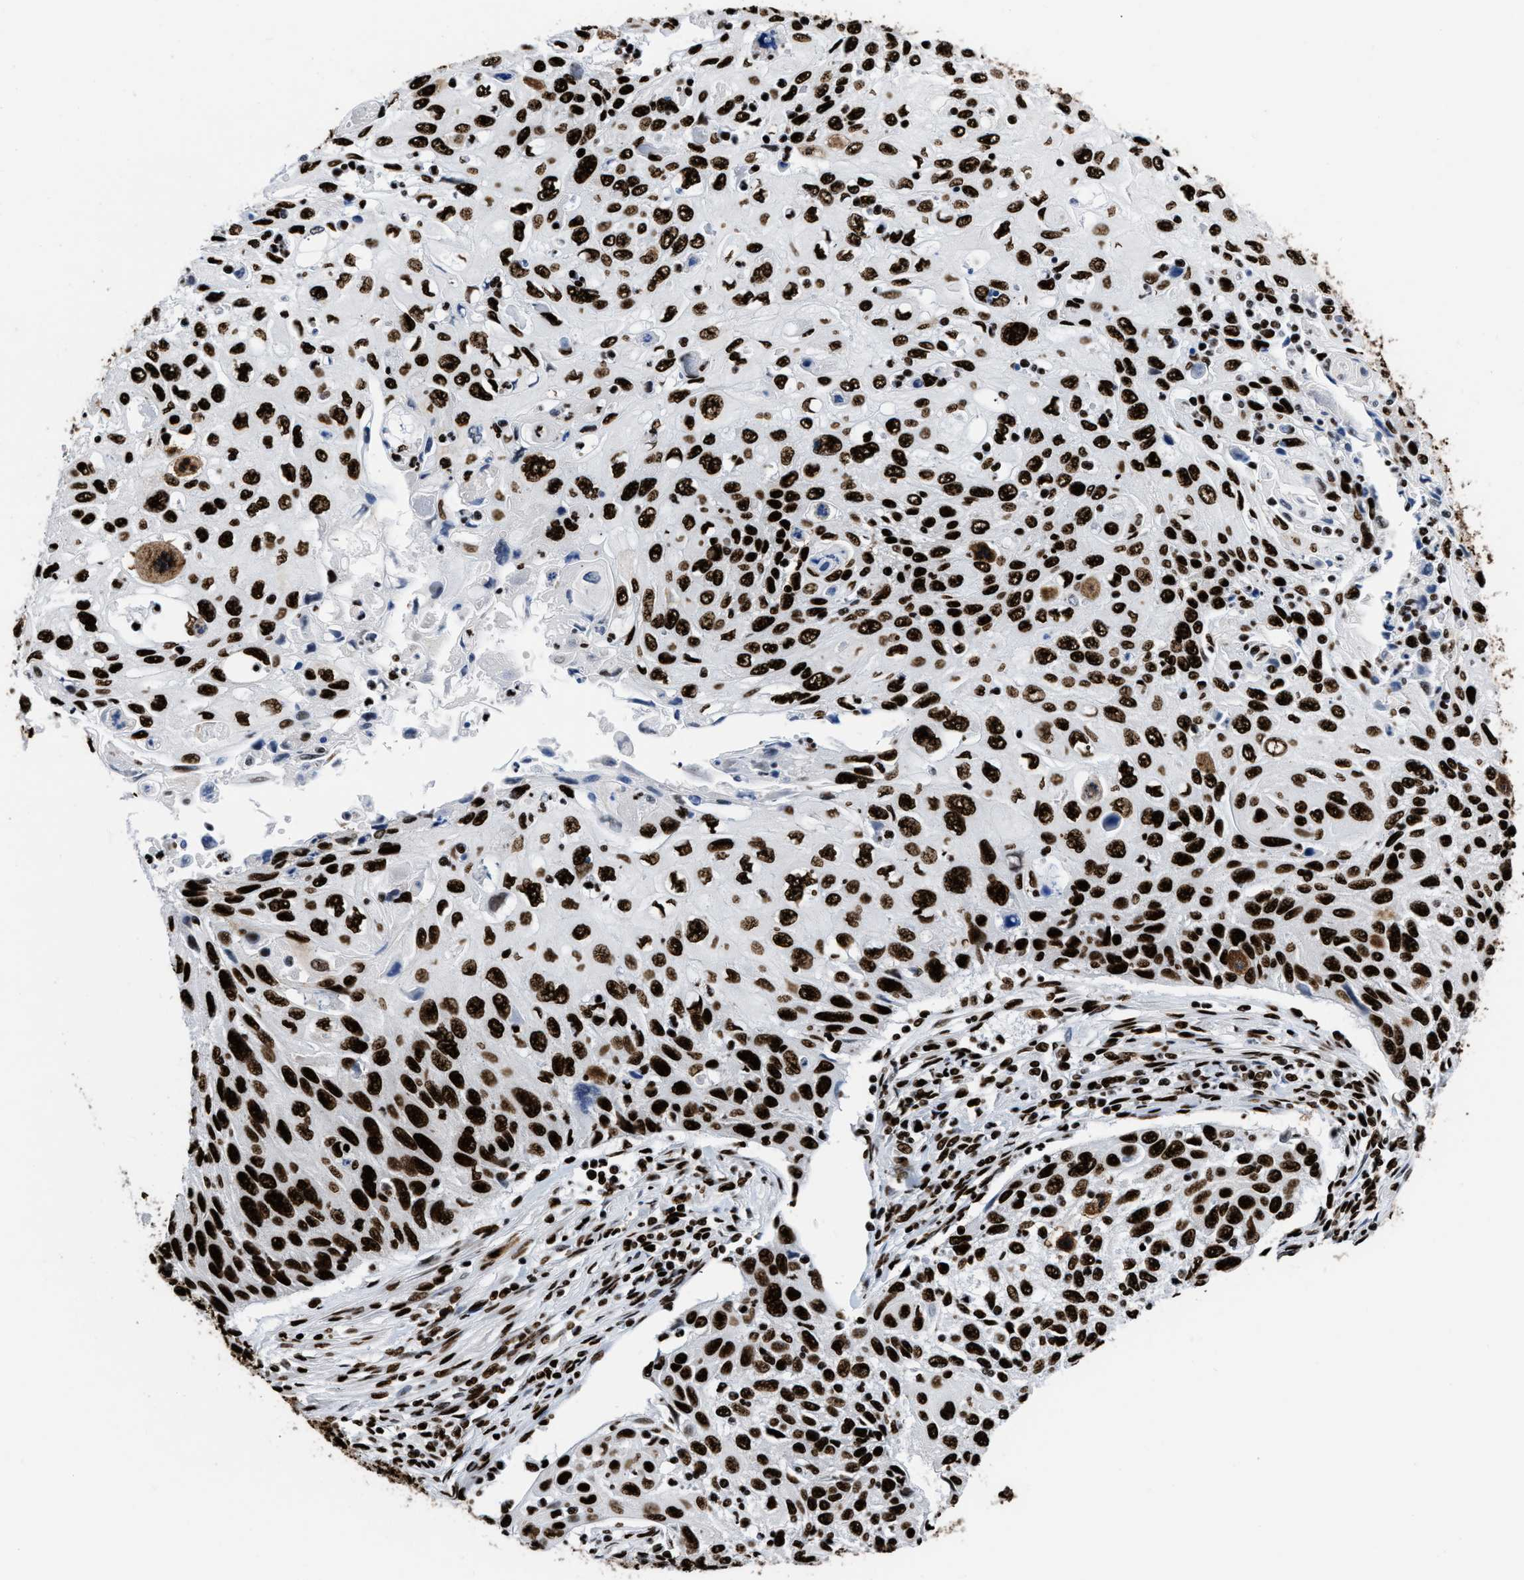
{"staining": {"intensity": "strong", "quantity": ">75%", "location": "nuclear"}, "tissue": "cervical cancer", "cell_type": "Tumor cells", "image_type": "cancer", "snomed": [{"axis": "morphology", "description": "Squamous cell carcinoma, NOS"}, {"axis": "topography", "description": "Cervix"}], "caption": "Protein staining of cervical squamous cell carcinoma tissue displays strong nuclear positivity in approximately >75% of tumor cells. (DAB (3,3'-diaminobenzidine) IHC with brightfield microscopy, high magnification).", "gene": "HNRNPM", "patient": {"sex": "female", "age": 70}}